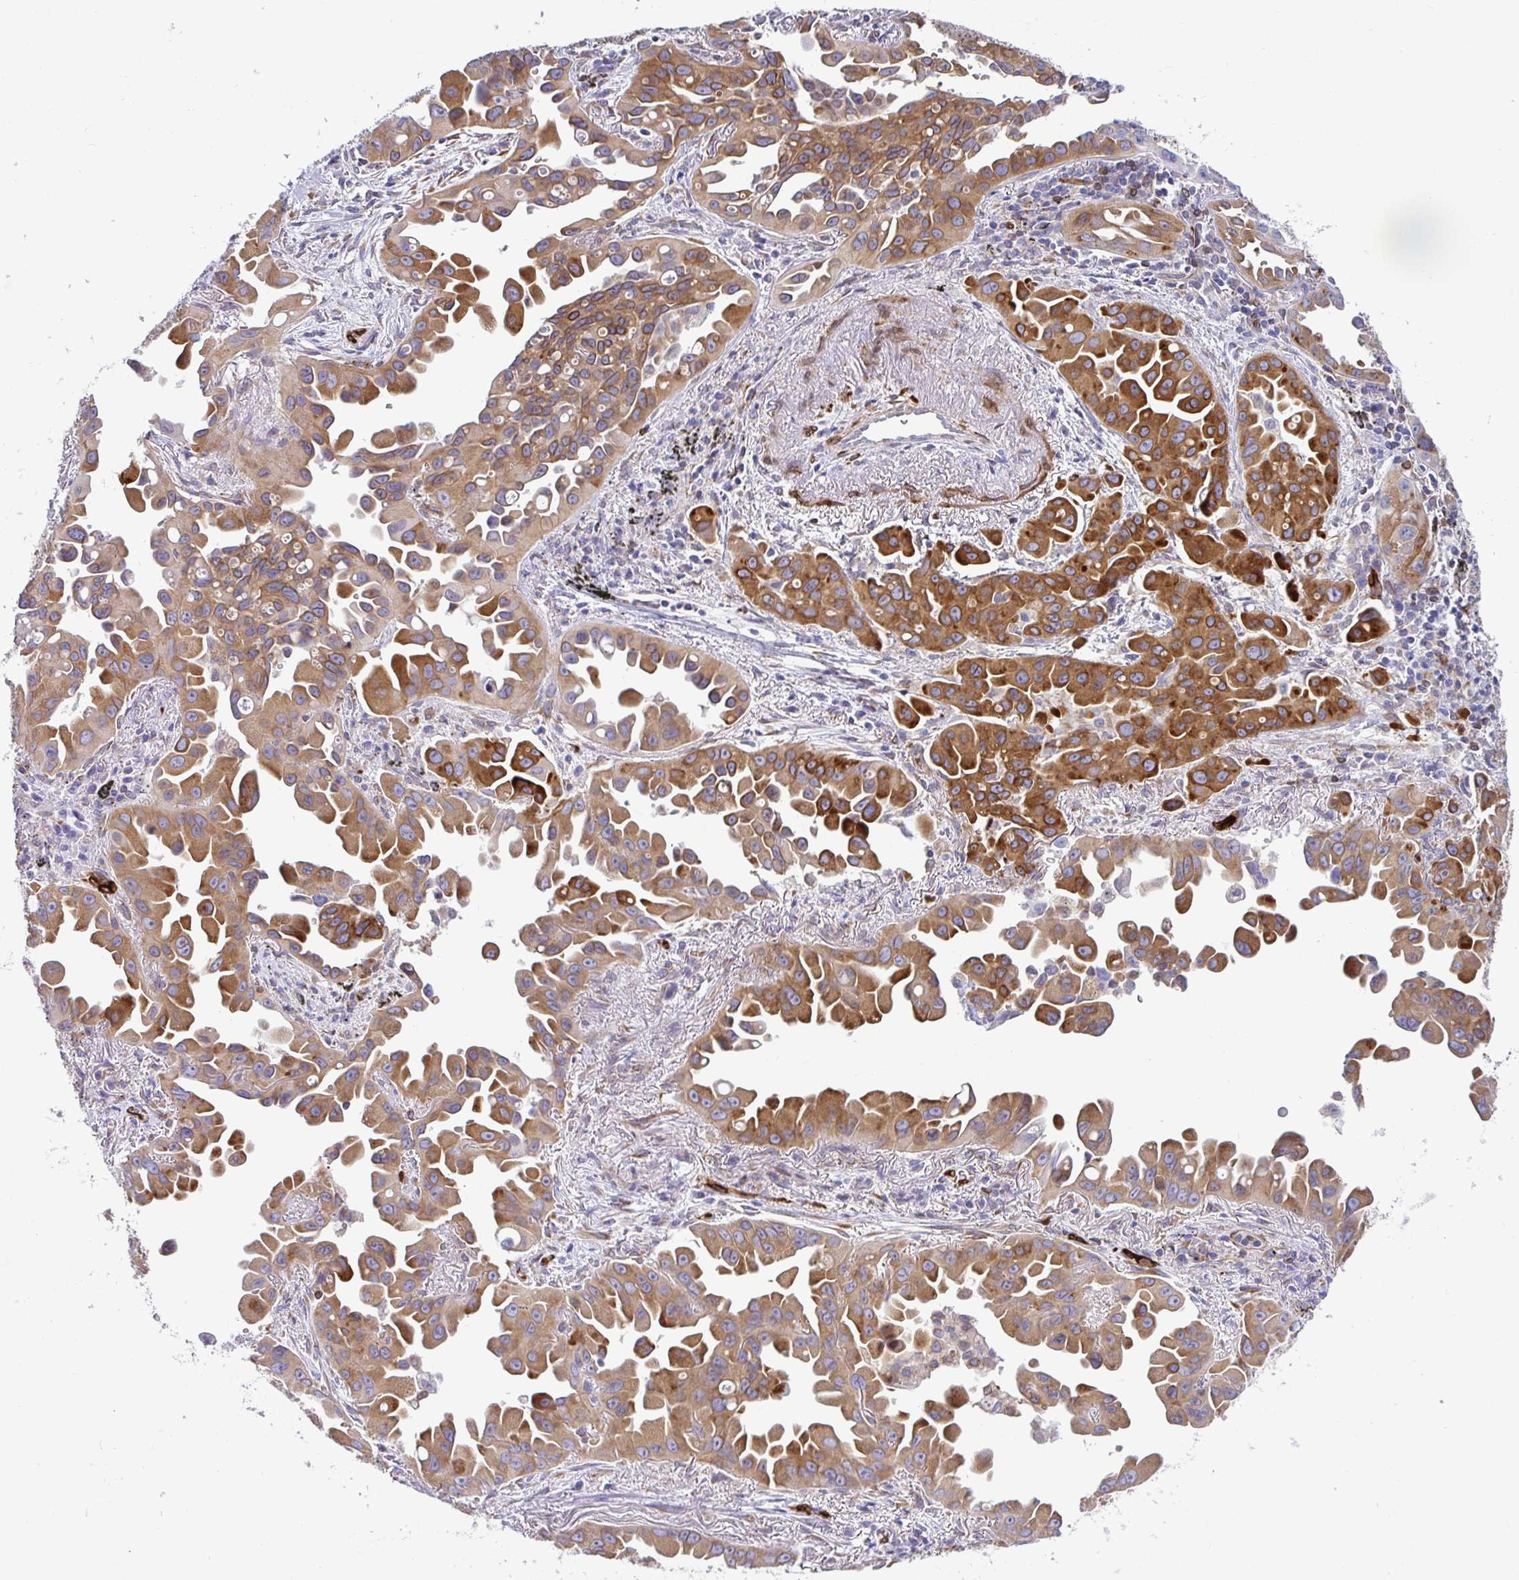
{"staining": {"intensity": "moderate", "quantity": ">75%", "location": "cytoplasmic/membranous"}, "tissue": "lung cancer", "cell_type": "Tumor cells", "image_type": "cancer", "snomed": [{"axis": "morphology", "description": "Adenocarcinoma, NOS"}, {"axis": "topography", "description": "Lung"}], "caption": "Lung cancer stained with a brown dye demonstrates moderate cytoplasmic/membranous positive staining in approximately >75% of tumor cells.", "gene": "TP53I11", "patient": {"sex": "male", "age": 68}}